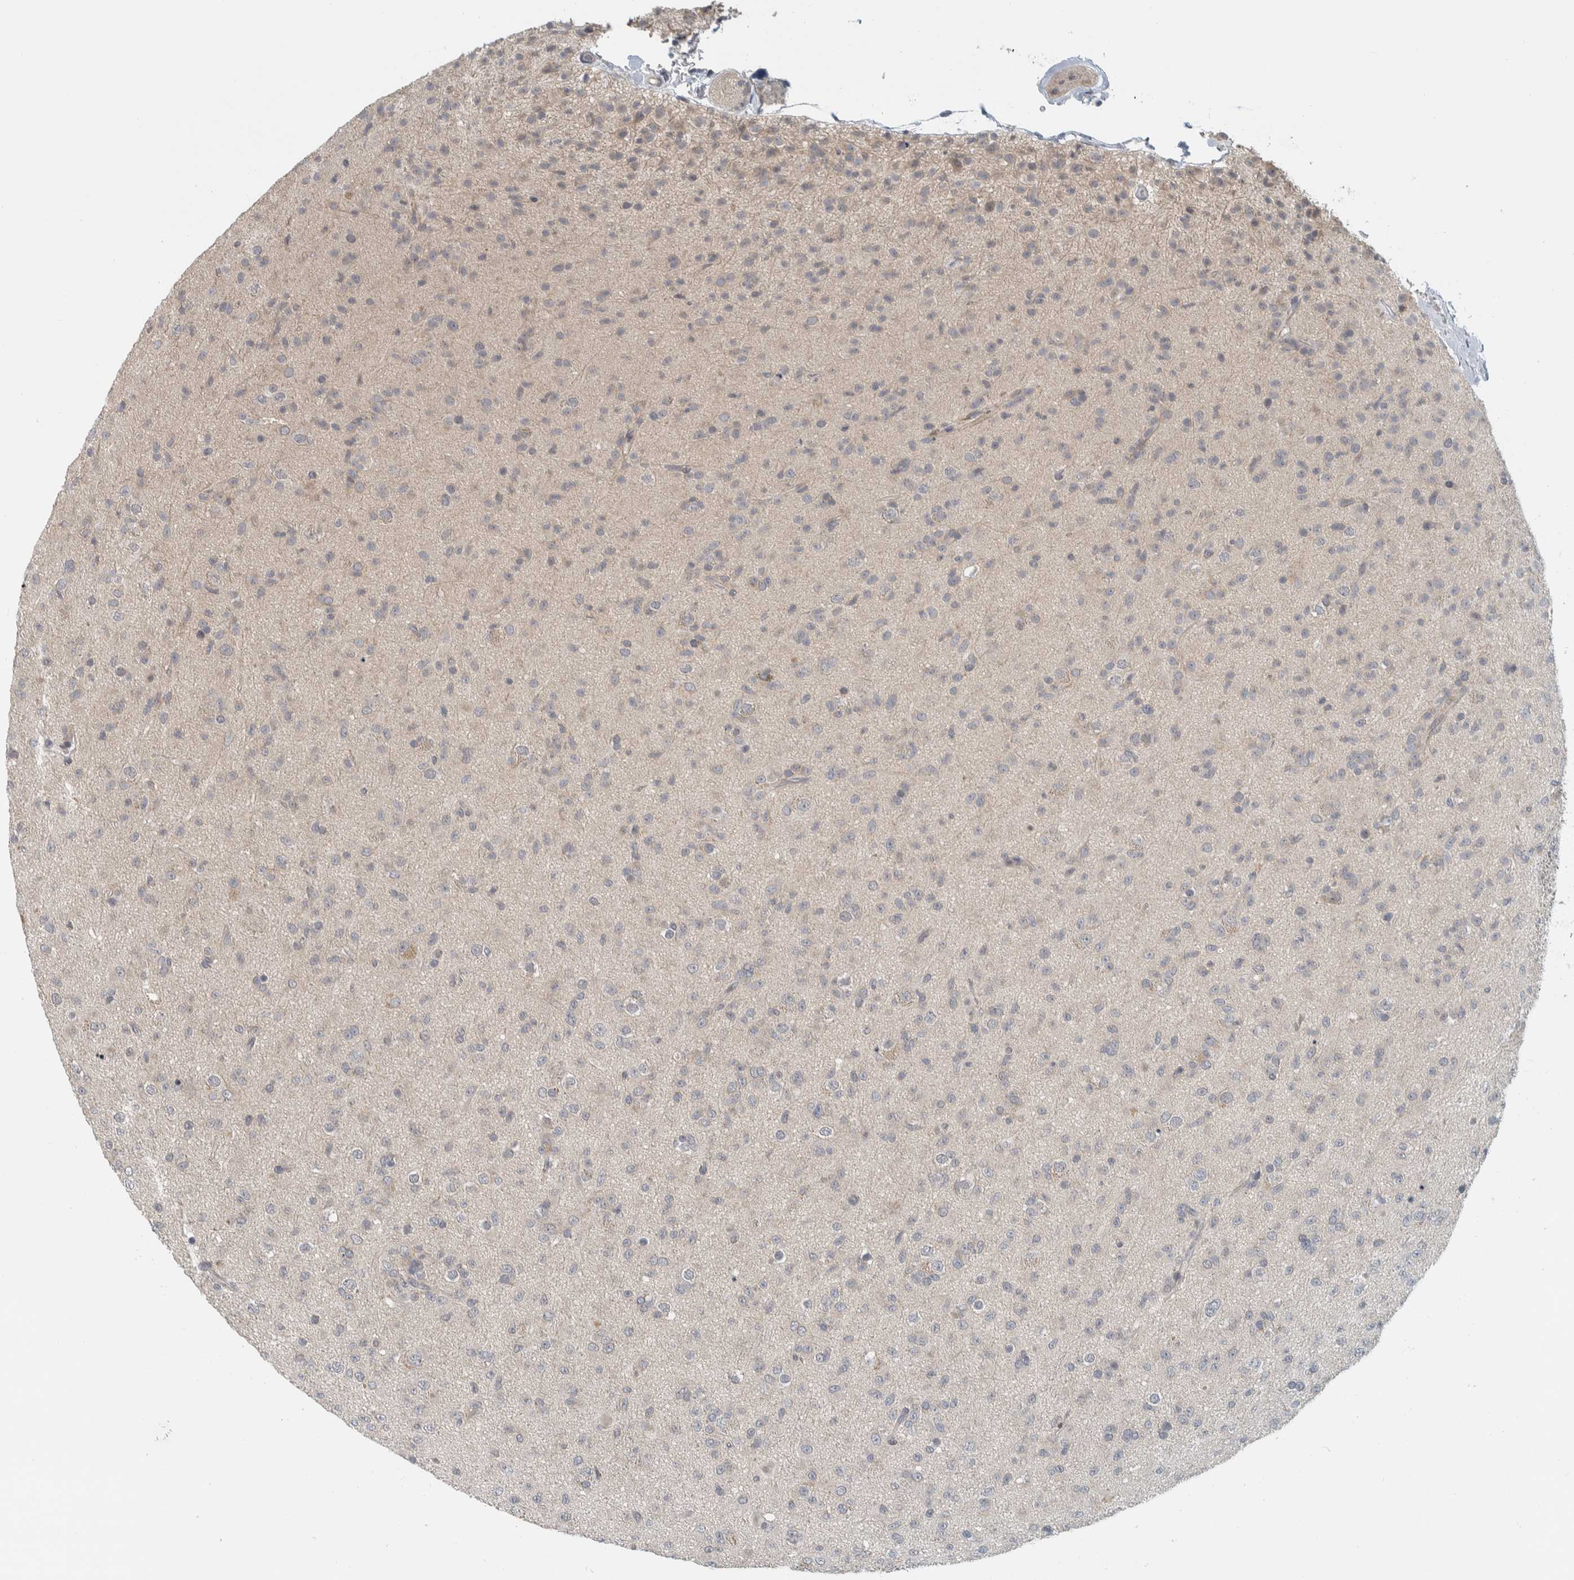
{"staining": {"intensity": "negative", "quantity": "none", "location": "none"}, "tissue": "glioma", "cell_type": "Tumor cells", "image_type": "cancer", "snomed": [{"axis": "morphology", "description": "Glioma, malignant, Low grade"}, {"axis": "topography", "description": "Brain"}], "caption": "Low-grade glioma (malignant) stained for a protein using IHC displays no positivity tumor cells.", "gene": "AFP", "patient": {"sex": "male", "age": 65}}